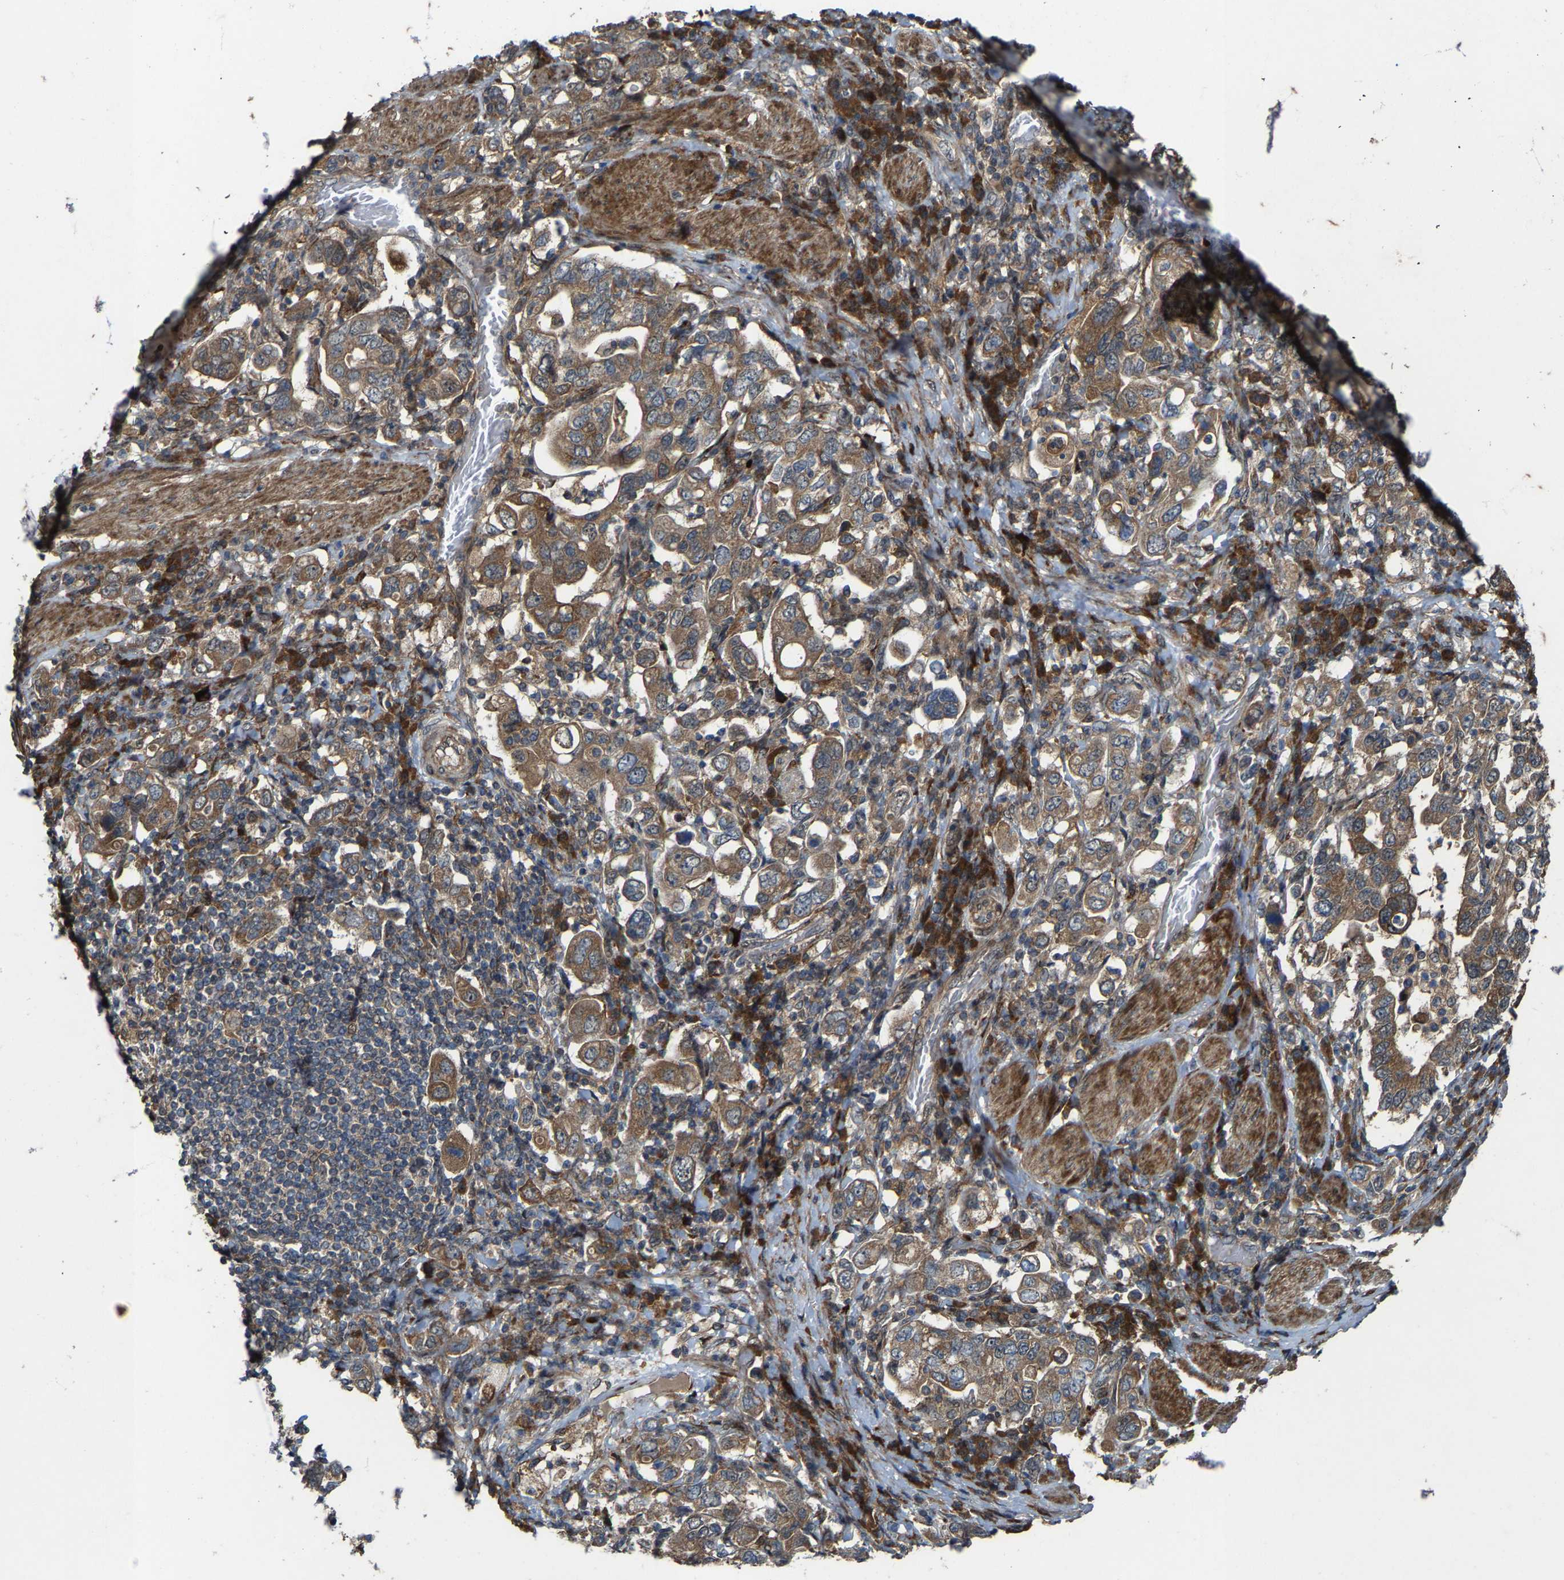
{"staining": {"intensity": "moderate", "quantity": ">75%", "location": "cytoplasmic/membranous"}, "tissue": "stomach cancer", "cell_type": "Tumor cells", "image_type": "cancer", "snomed": [{"axis": "morphology", "description": "Adenocarcinoma, NOS"}, {"axis": "topography", "description": "Stomach, upper"}], "caption": "Protein staining of adenocarcinoma (stomach) tissue exhibits moderate cytoplasmic/membranous expression in approximately >75% of tumor cells. (Stains: DAB in brown, nuclei in blue, Microscopy: brightfield microscopy at high magnification).", "gene": "LRRC72", "patient": {"sex": "male", "age": 62}}